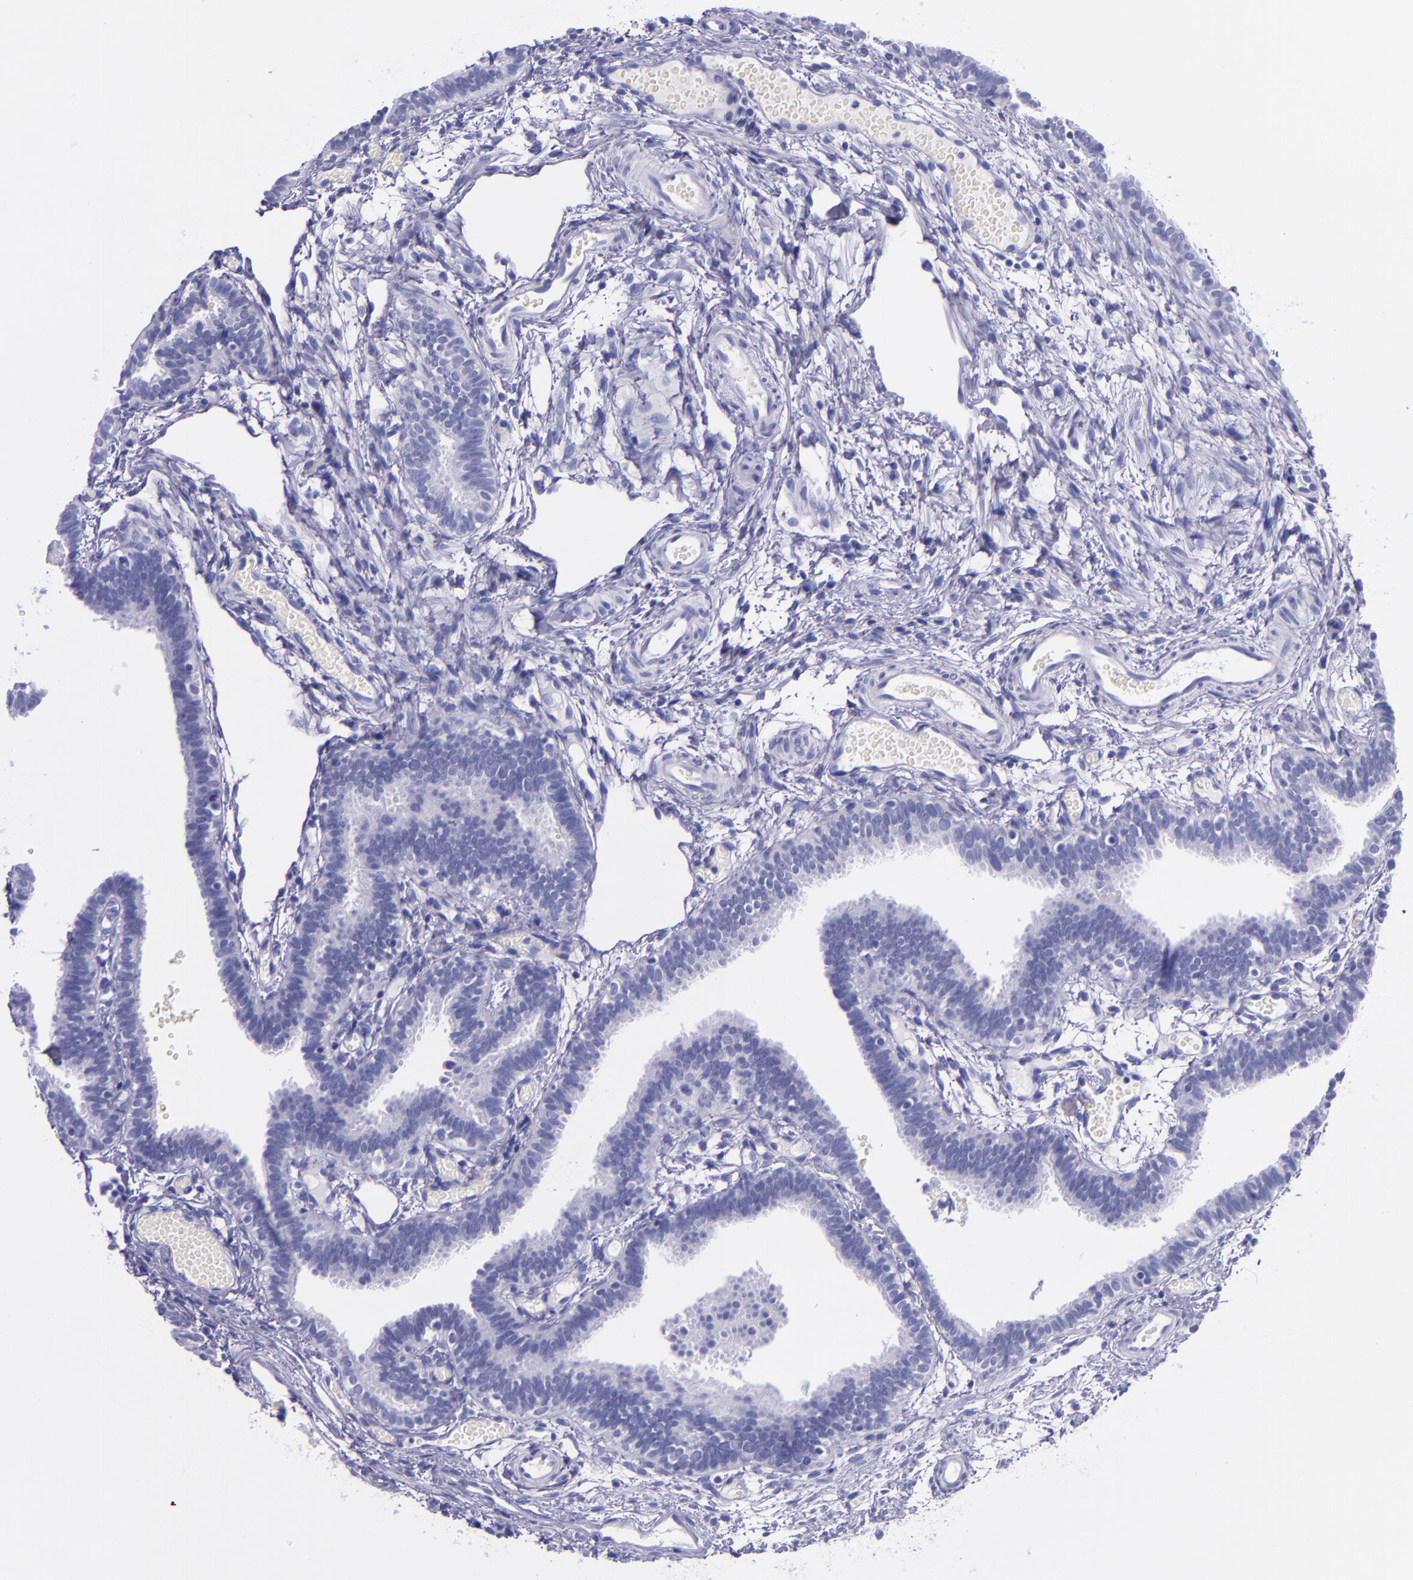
{"staining": {"intensity": "negative", "quantity": "none", "location": "none"}, "tissue": "fallopian tube", "cell_type": "Glandular cells", "image_type": "normal", "snomed": [{"axis": "morphology", "description": "Normal tissue, NOS"}, {"axis": "topography", "description": "Fallopian tube"}], "caption": "Micrograph shows no protein expression in glandular cells of normal fallopian tube. (Immunohistochemistry, brightfield microscopy, high magnification).", "gene": "MBP", "patient": {"sex": "female", "age": 29}}